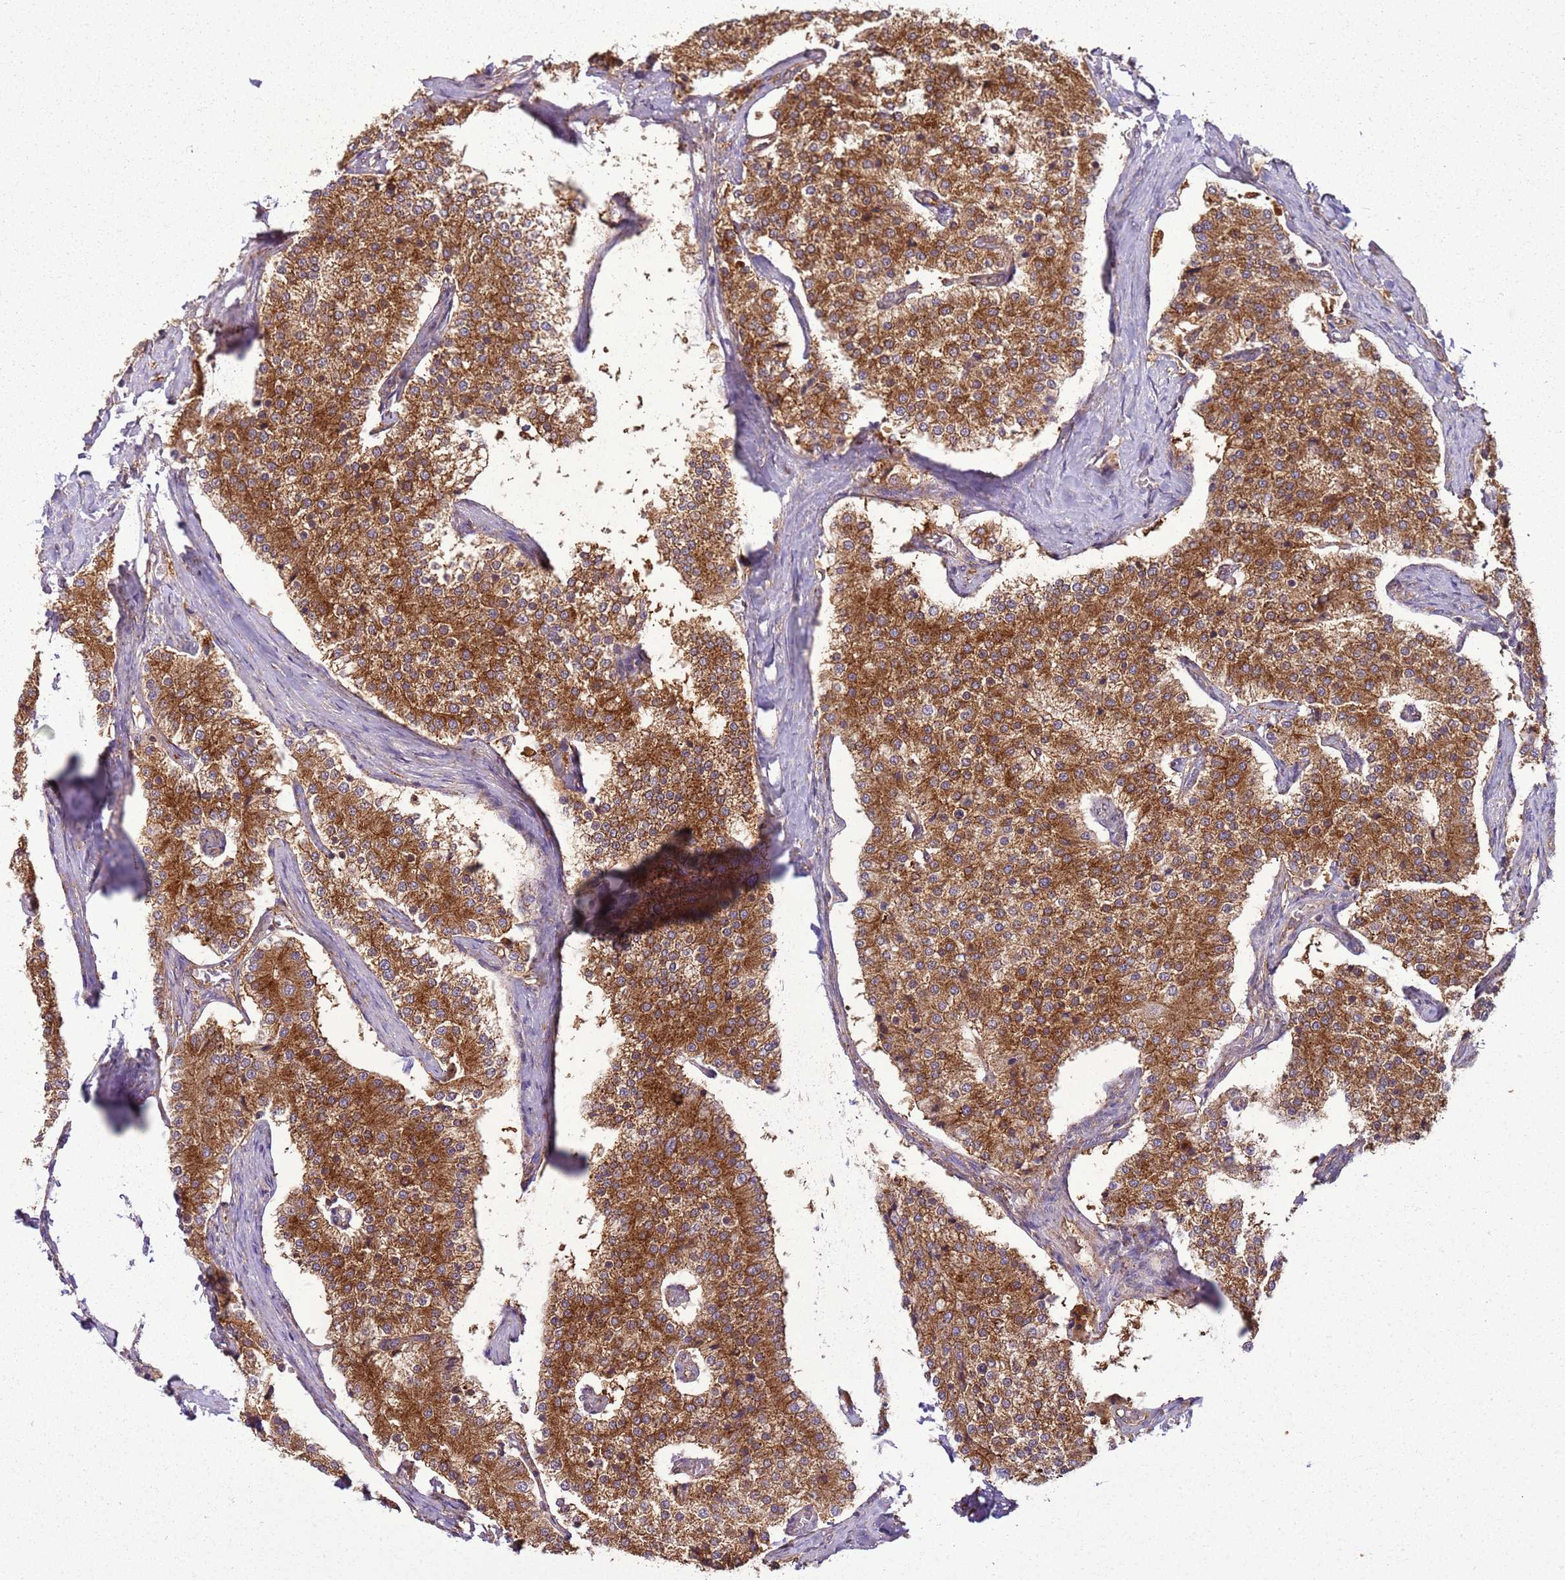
{"staining": {"intensity": "strong", "quantity": ">75%", "location": "cytoplasmic/membranous"}, "tissue": "carcinoid", "cell_type": "Tumor cells", "image_type": "cancer", "snomed": [{"axis": "morphology", "description": "Carcinoid, malignant, NOS"}, {"axis": "topography", "description": "Colon"}], "caption": "Immunohistochemical staining of human carcinoid exhibits high levels of strong cytoplasmic/membranous protein positivity in about >75% of tumor cells.", "gene": "GABRE", "patient": {"sex": "female", "age": 52}}